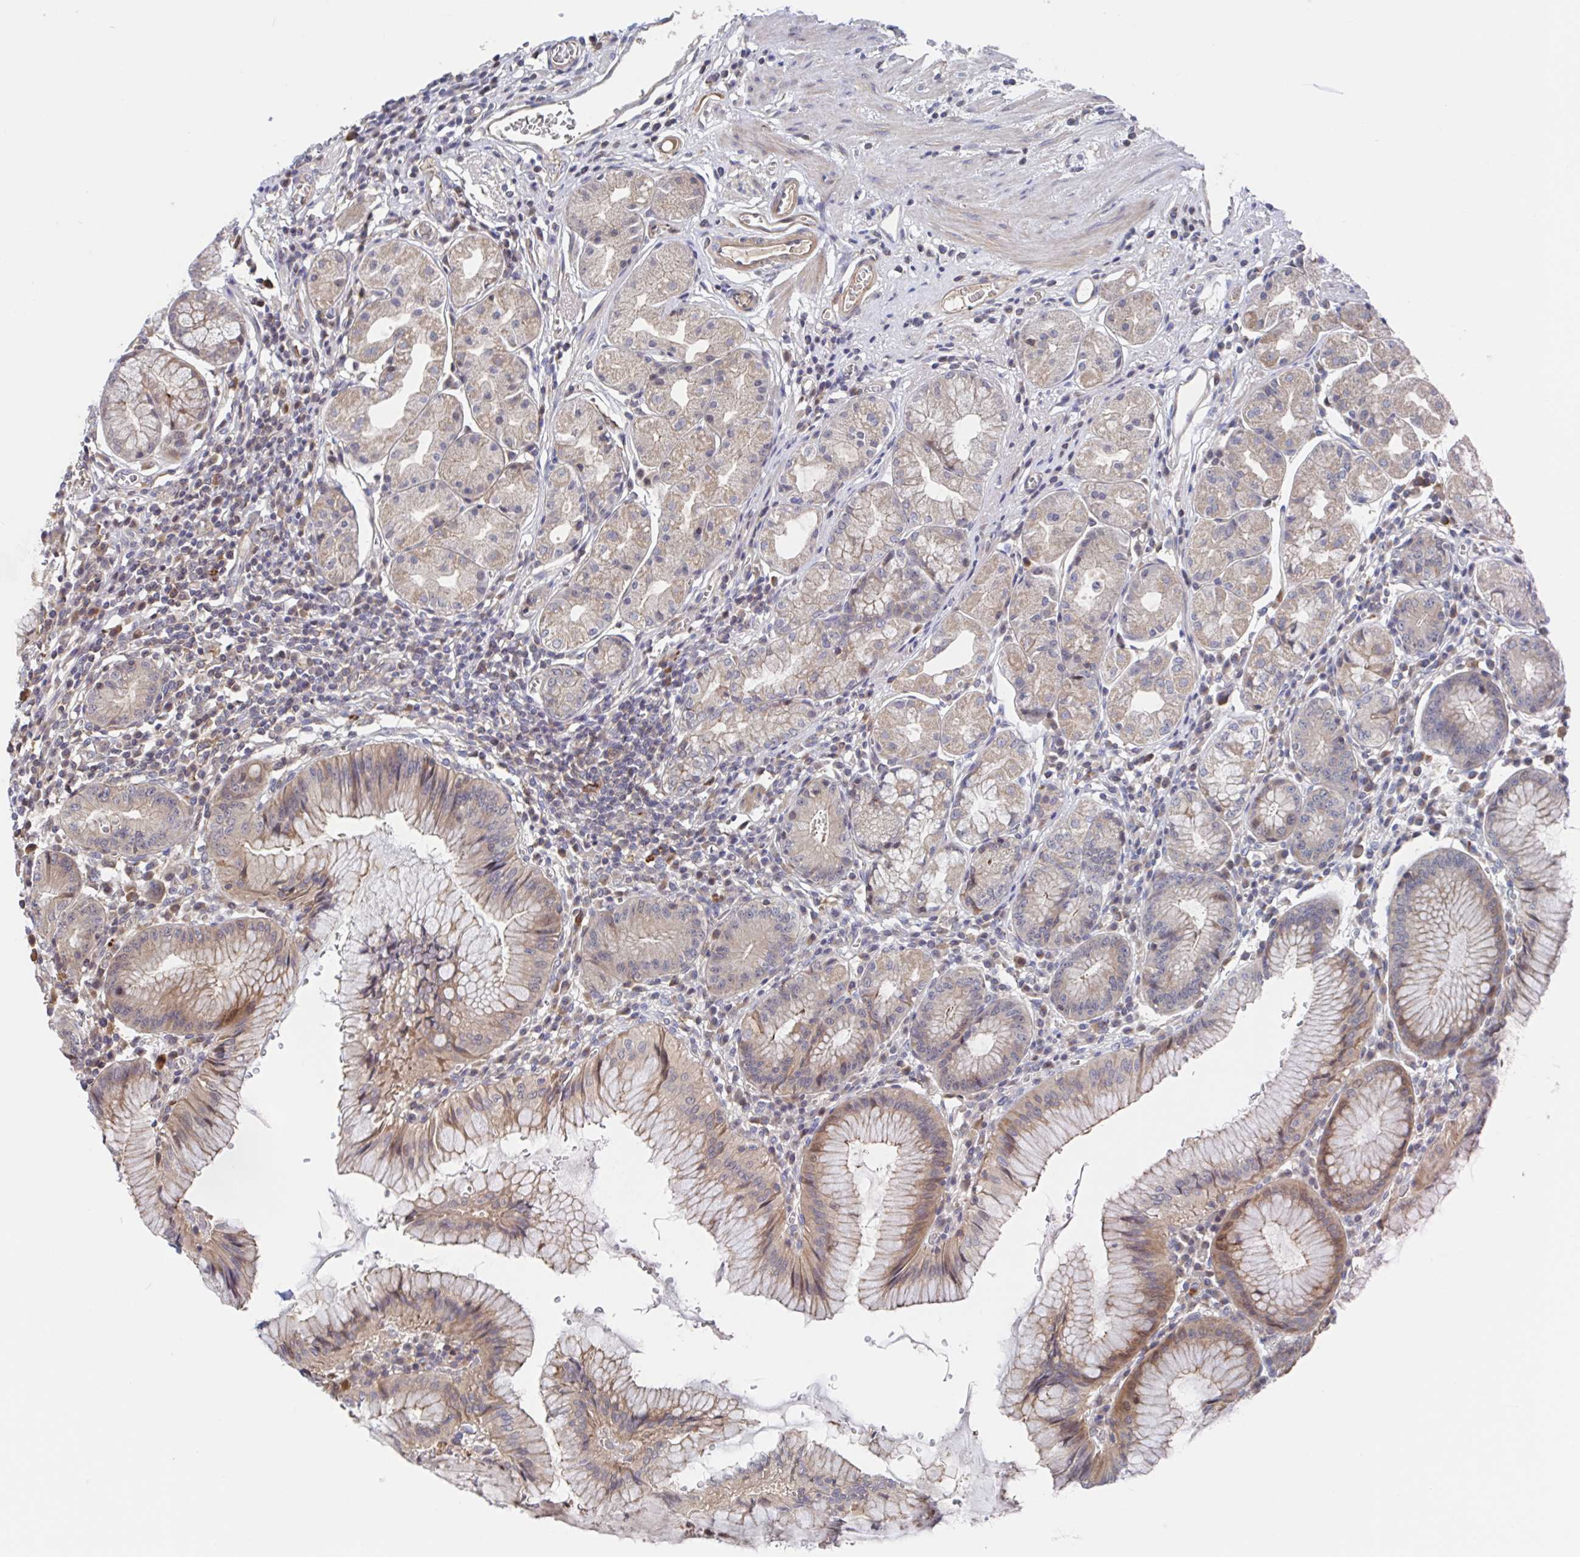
{"staining": {"intensity": "moderate", "quantity": "25%-75%", "location": "cytoplasmic/membranous"}, "tissue": "stomach", "cell_type": "Glandular cells", "image_type": "normal", "snomed": [{"axis": "morphology", "description": "Normal tissue, NOS"}, {"axis": "topography", "description": "Stomach"}], "caption": "DAB (3,3'-diaminobenzidine) immunohistochemical staining of unremarkable human stomach displays moderate cytoplasmic/membranous protein expression in about 25%-75% of glandular cells.", "gene": "DHRS12", "patient": {"sex": "male", "age": 55}}